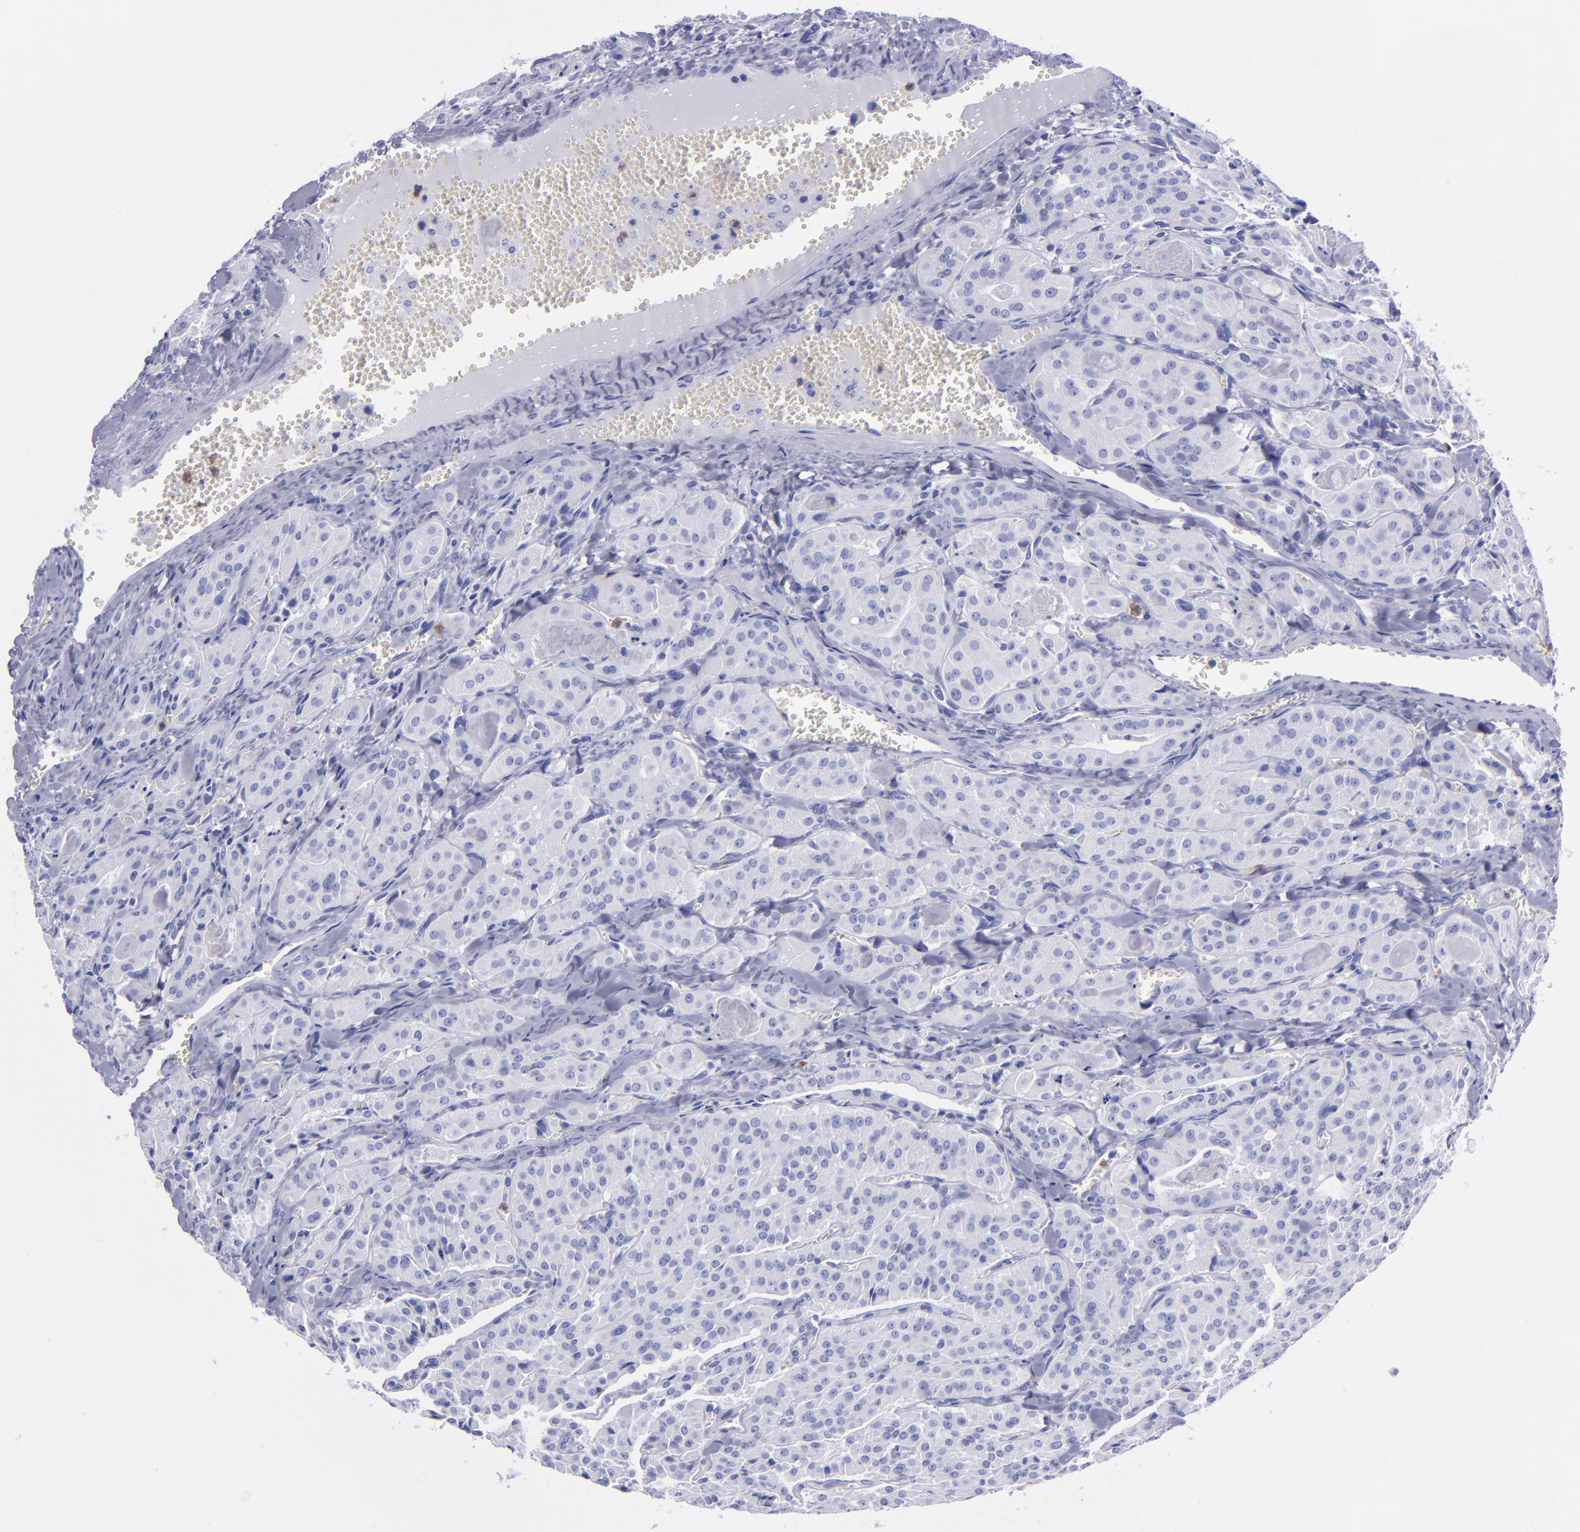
{"staining": {"intensity": "negative", "quantity": "none", "location": "none"}, "tissue": "thyroid cancer", "cell_type": "Tumor cells", "image_type": "cancer", "snomed": [{"axis": "morphology", "description": "Carcinoma, NOS"}, {"axis": "topography", "description": "Thyroid gland"}], "caption": "This is a histopathology image of immunohistochemistry staining of carcinoma (thyroid), which shows no staining in tumor cells.", "gene": "CR1", "patient": {"sex": "male", "age": 76}}